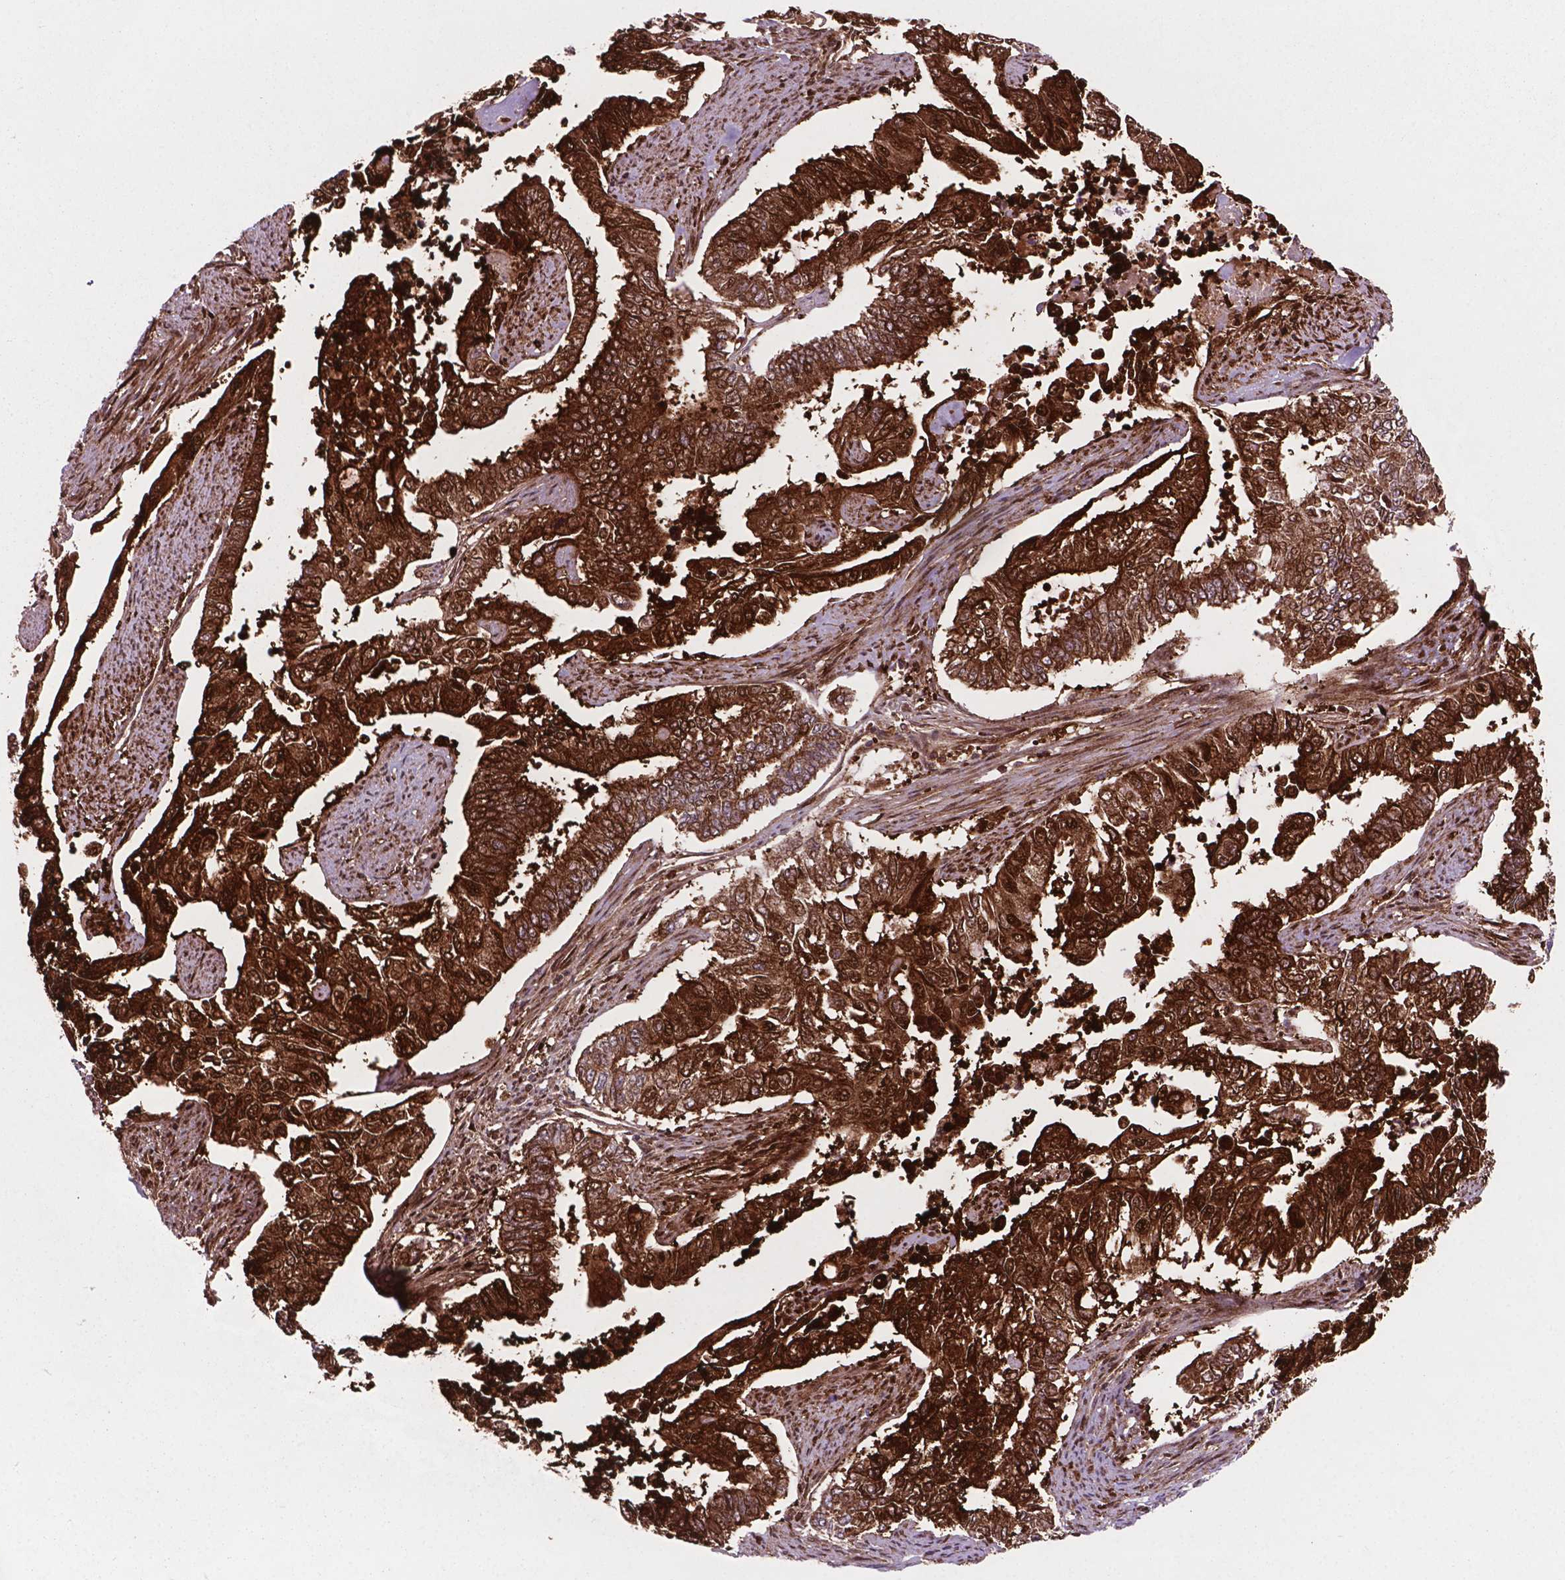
{"staining": {"intensity": "strong", "quantity": ">75%", "location": "cytoplasmic/membranous"}, "tissue": "endometrial cancer", "cell_type": "Tumor cells", "image_type": "cancer", "snomed": [{"axis": "morphology", "description": "Adenocarcinoma, NOS"}, {"axis": "topography", "description": "Uterus"}], "caption": "The immunohistochemical stain labels strong cytoplasmic/membranous expression in tumor cells of endometrial adenocarcinoma tissue.", "gene": "LDHA", "patient": {"sex": "female", "age": 59}}